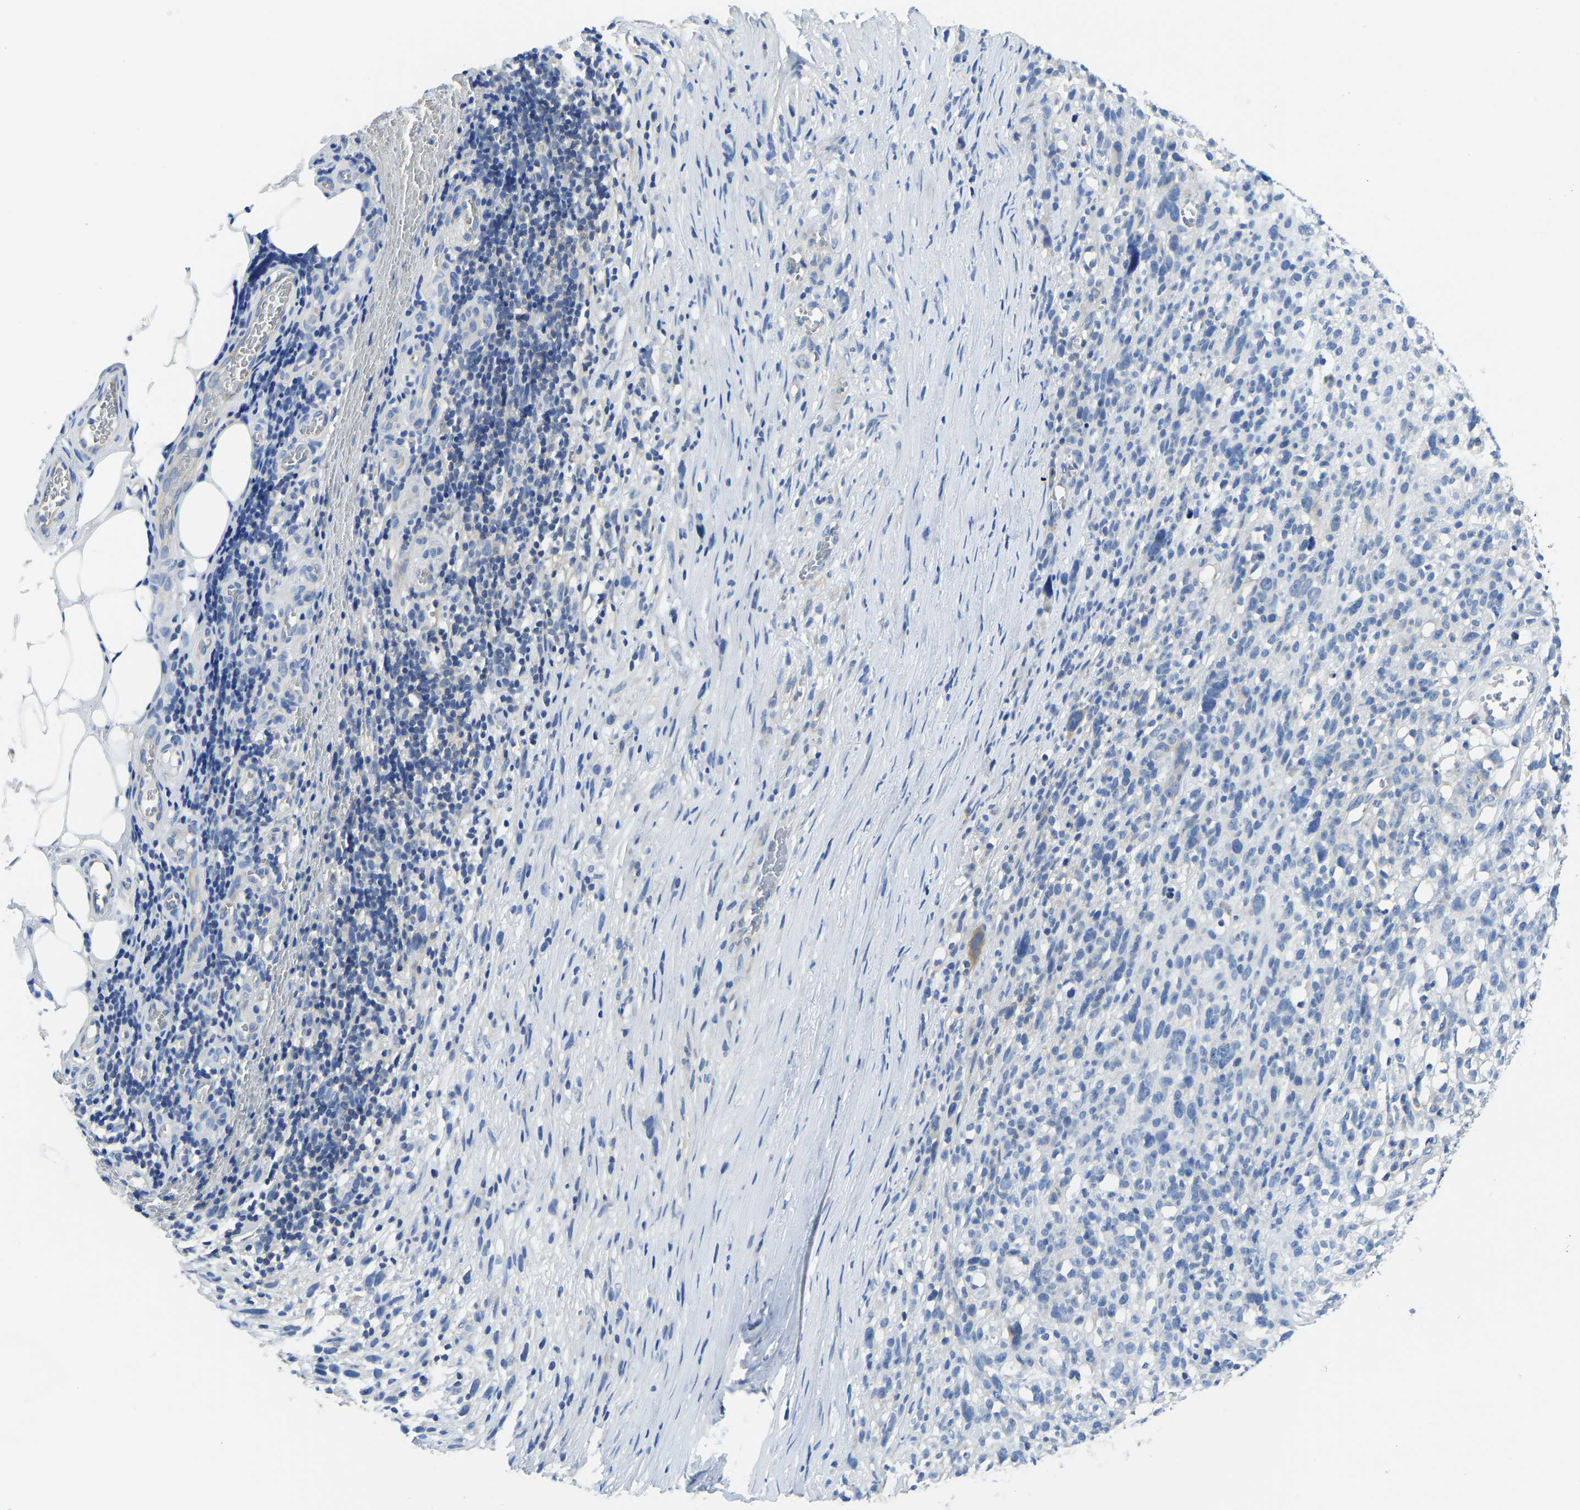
{"staining": {"intensity": "negative", "quantity": "none", "location": "none"}, "tissue": "melanoma", "cell_type": "Tumor cells", "image_type": "cancer", "snomed": [{"axis": "morphology", "description": "Malignant melanoma, NOS"}, {"axis": "topography", "description": "Skin"}], "caption": "Immunohistochemical staining of human malignant melanoma shows no significant expression in tumor cells.", "gene": "PPP3CA", "patient": {"sex": "female", "age": 55}}